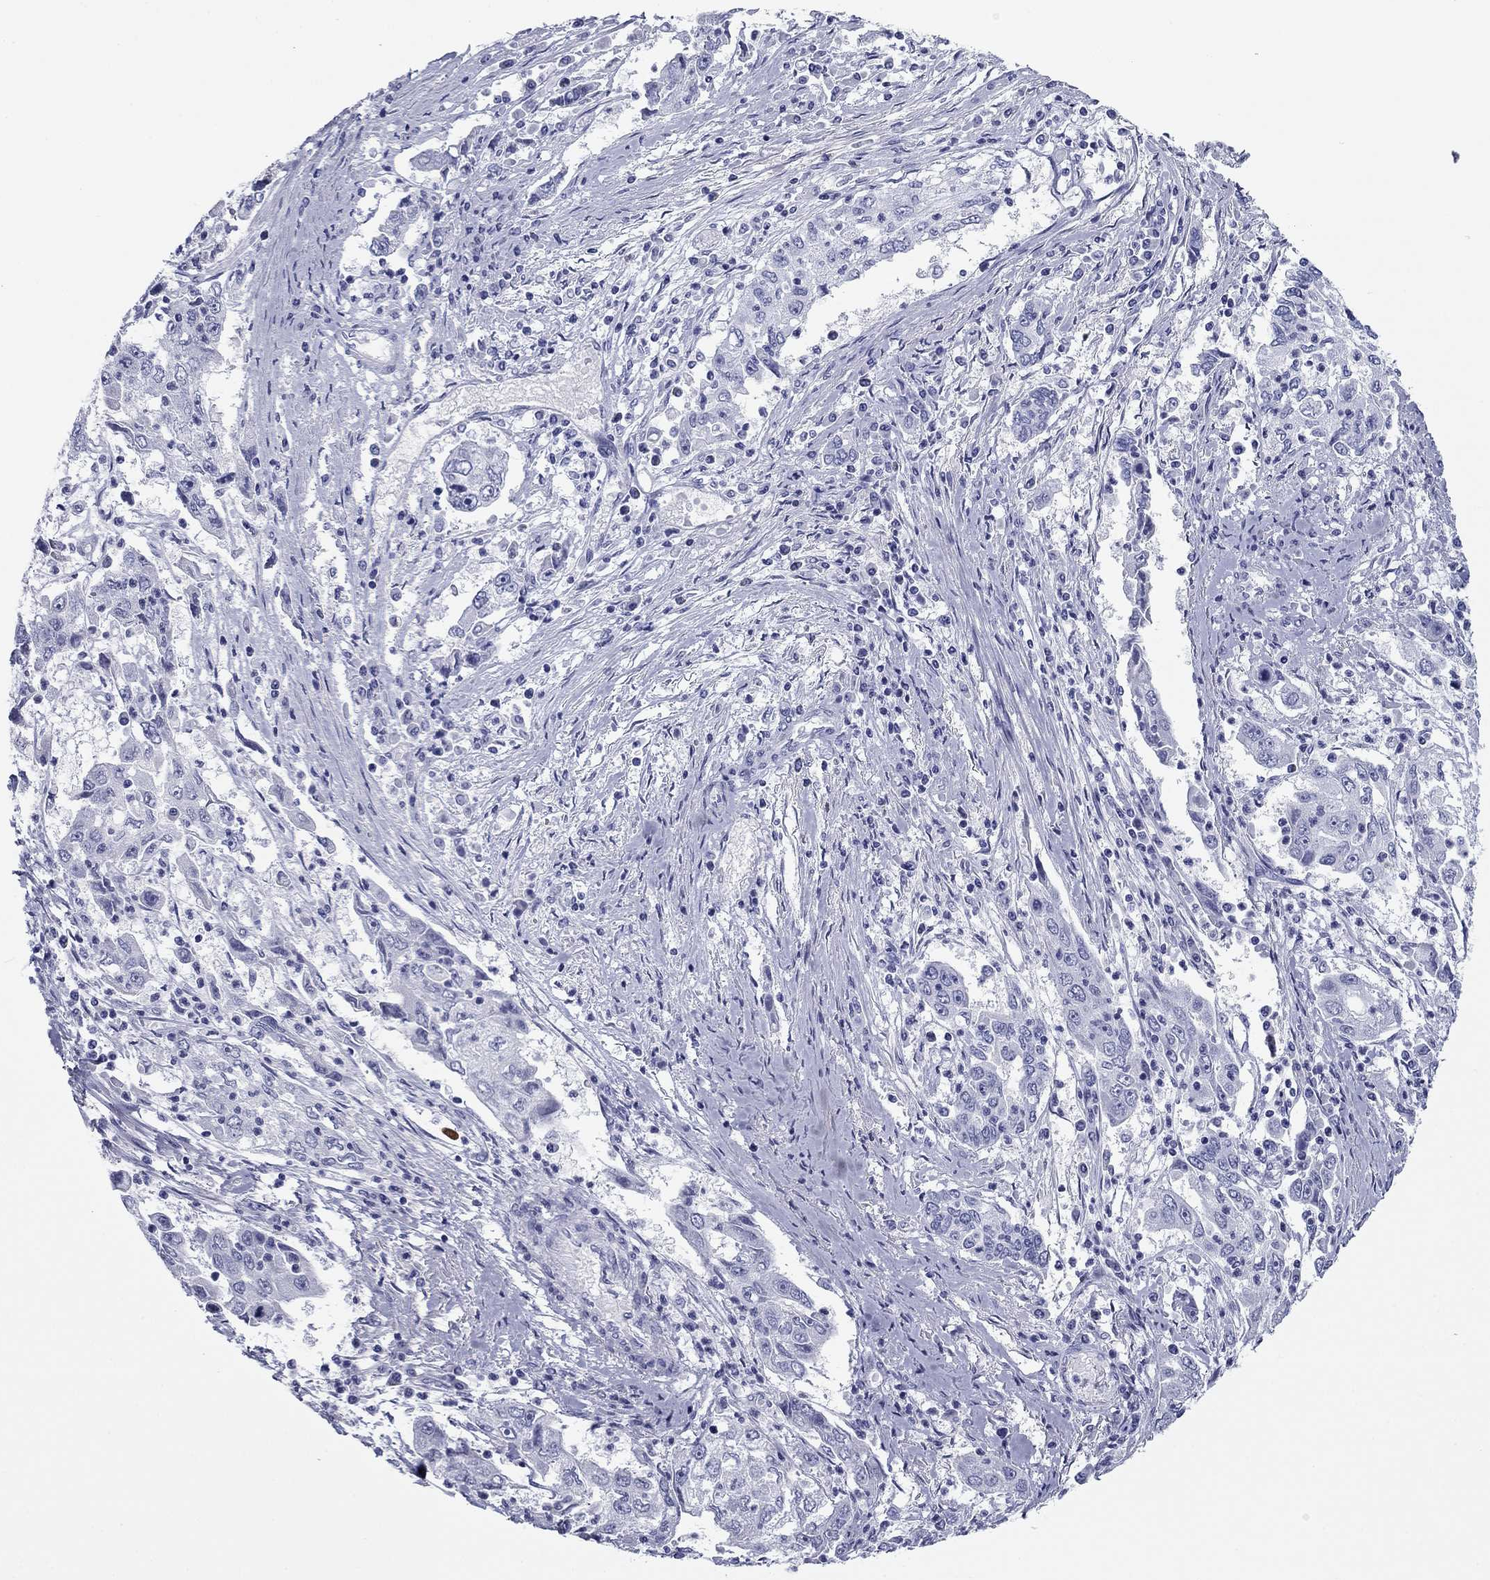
{"staining": {"intensity": "negative", "quantity": "none", "location": "none"}, "tissue": "cervical cancer", "cell_type": "Tumor cells", "image_type": "cancer", "snomed": [{"axis": "morphology", "description": "Squamous cell carcinoma, NOS"}, {"axis": "topography", "description": "Cervix"}], "caption": "A micrograph of human squamous cell carcinoma (cervical) is negative for staining in tumor cells.", "gene": "ZP2", "patient": {"sex": "female", "age": 36}}